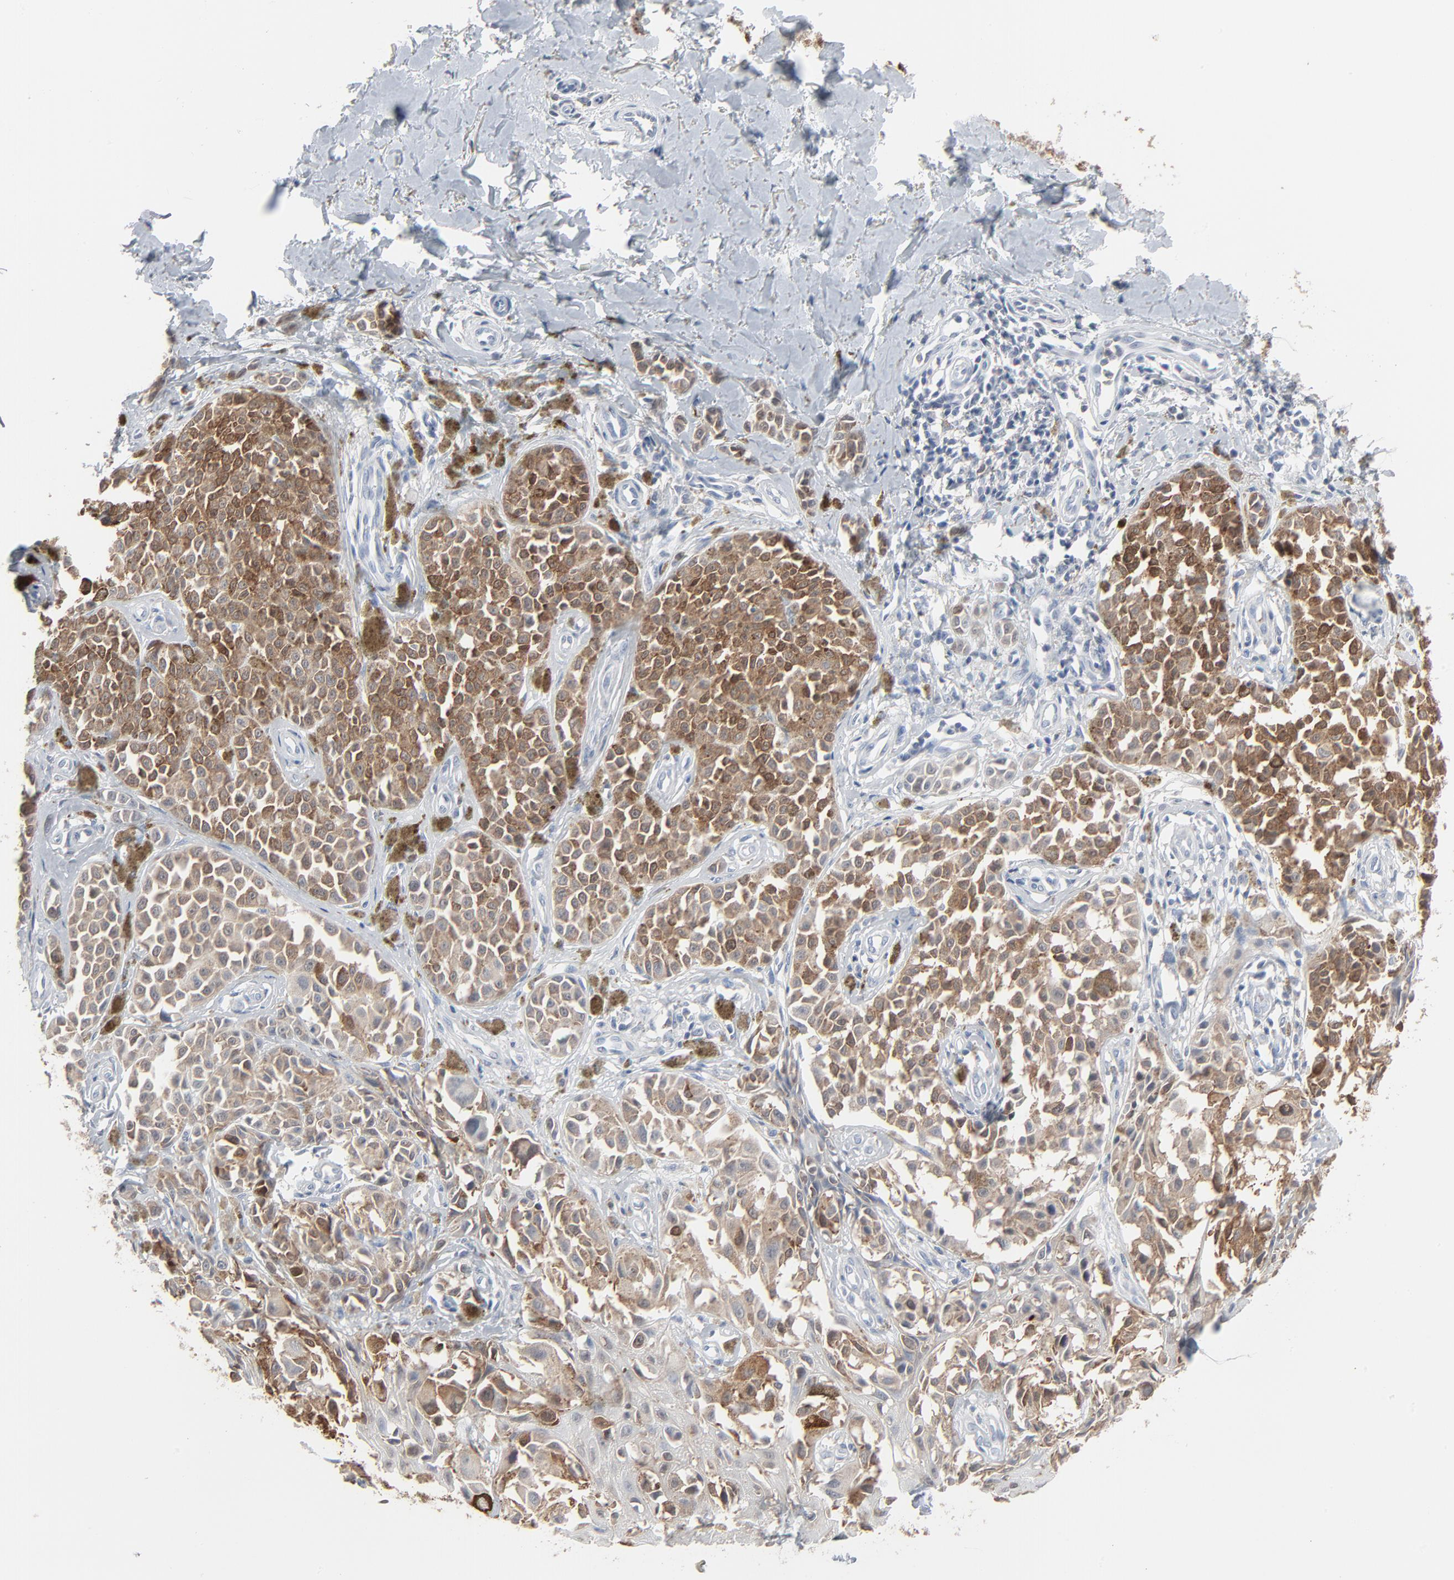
{"staining": {"intensity": "moderate", "quantity": ">75%", "location": "cytoplasmic/membranous"}, "tissue": "melanoma", "cell_type": "Tumor cells", "image_type": "cancer", "snomed": [{"axis": "morphology", "description": "Malignant melanoma, NOS"}, {"axis": "topography", "description": "Skin"}], "caption": "Malignant melanoma stained for a protein shows moderate cytoplasmic/membranous positivity in tumor cells.", "gene": "PHGDH", "patient": {"sex": "female", "age": 38}}